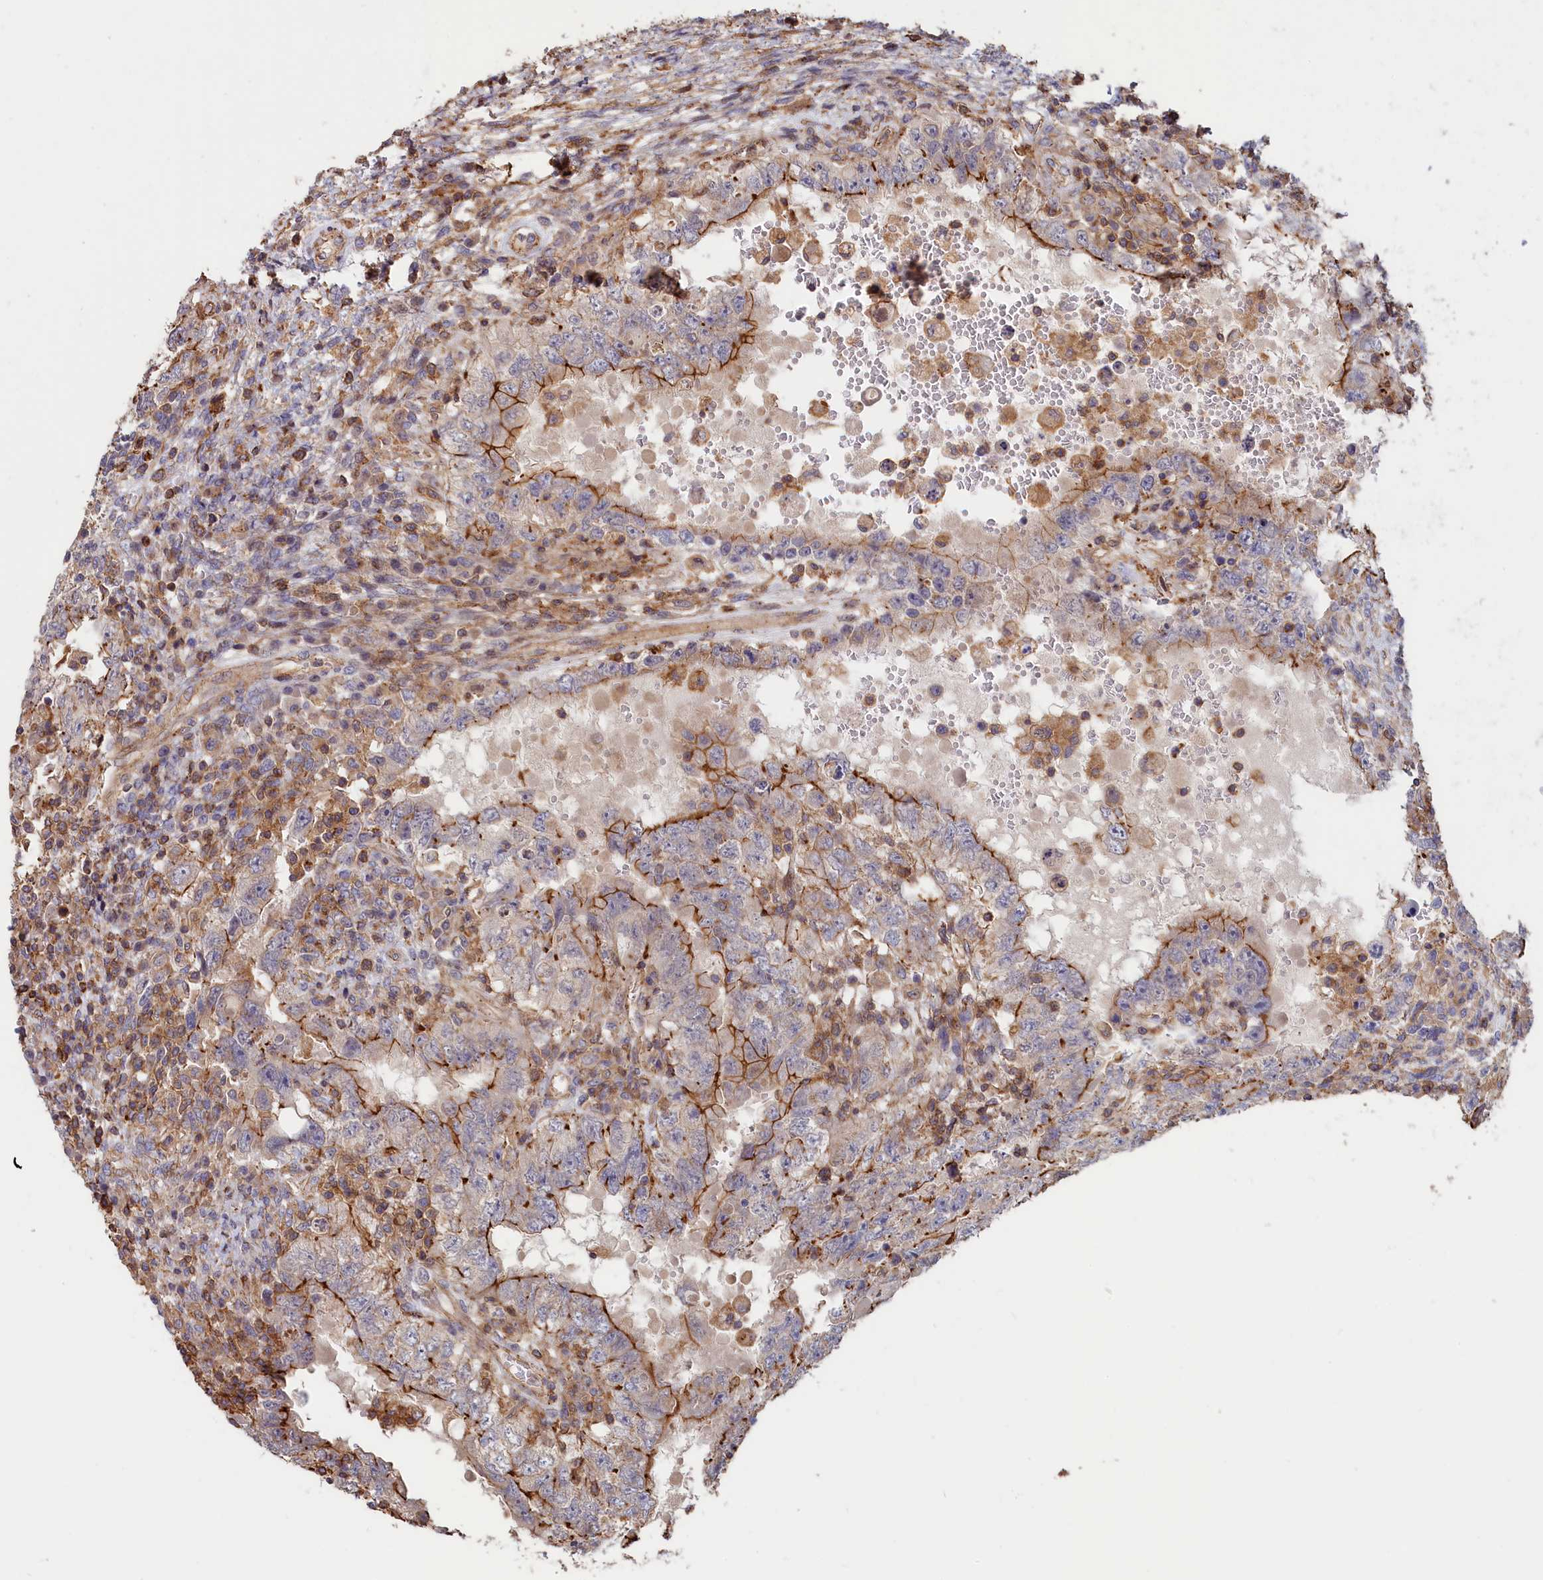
{"staining": {"intensity": "strong", "quantity": "25%-75%", "location": "cytoplasmic/membranous"}, "tissue": "testis cancer", "cell_type": "Tumor cells", "image_type": "cancer", "snomed": [{"axis": "morphology", "description": "Carcinoma, Embryonal, NOS"}, {"axis": "topography", "description": "Testis"}], "caption": "The image reveals staining of testis embryonal carcinoma, revealing strong cytoplasmic/membranous protein expression (brown color) within tumor cells. (IHC, brightfield microscopy, high magnification).", "gene": "ANKRD27", "patient": {"sex": "male", "age": 26}}